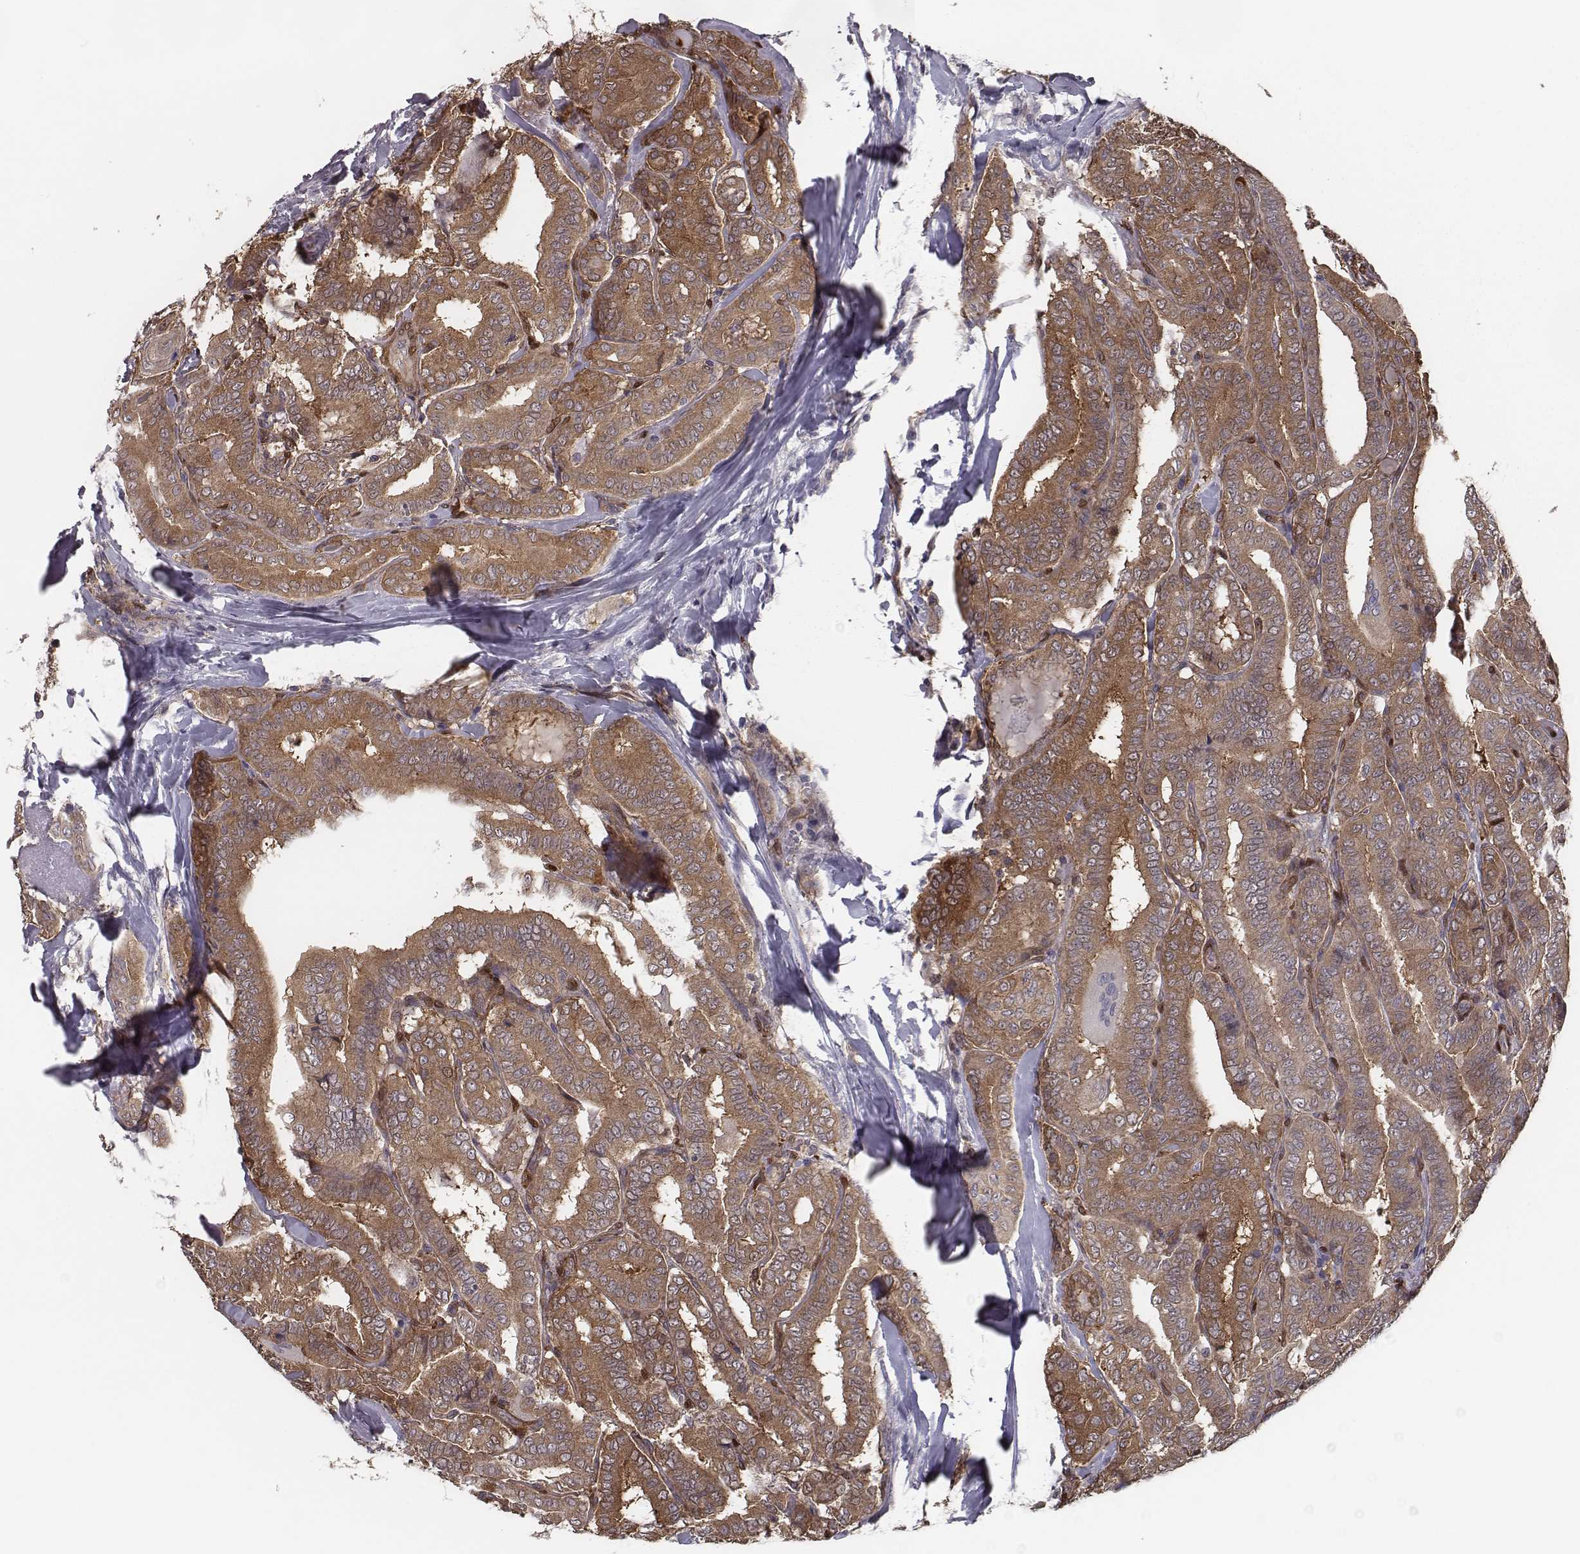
{"staining": {"intensity": "moderate", "quantity": ">75%", "location": "cytoplasmic/membranous"}, "tissue": "thyroid cancer", "cell_type": "Tumor cells", "image_type": "cancer", "snomed": [{"axis": "morphology", "description": "Papillary adenocarcinoma, NOS"}, {"axis": "morphology", "description": "Papillary adenoma metastatic"}, {"axis": "topography", "description": "Thyroid gland"}], "caption": "This histopathology image demonstrates papillary adenoma metastatic (thyroid) stained with immunohistochemistry (IHC) to label a protein in brown. The cytoplasmic/membranous of tumor cells show moderate positivity for the protein. Nuclei are counter-stained blue.", "gene": "ISYNA1", "patient": {"sex": "female", "age": 50}}